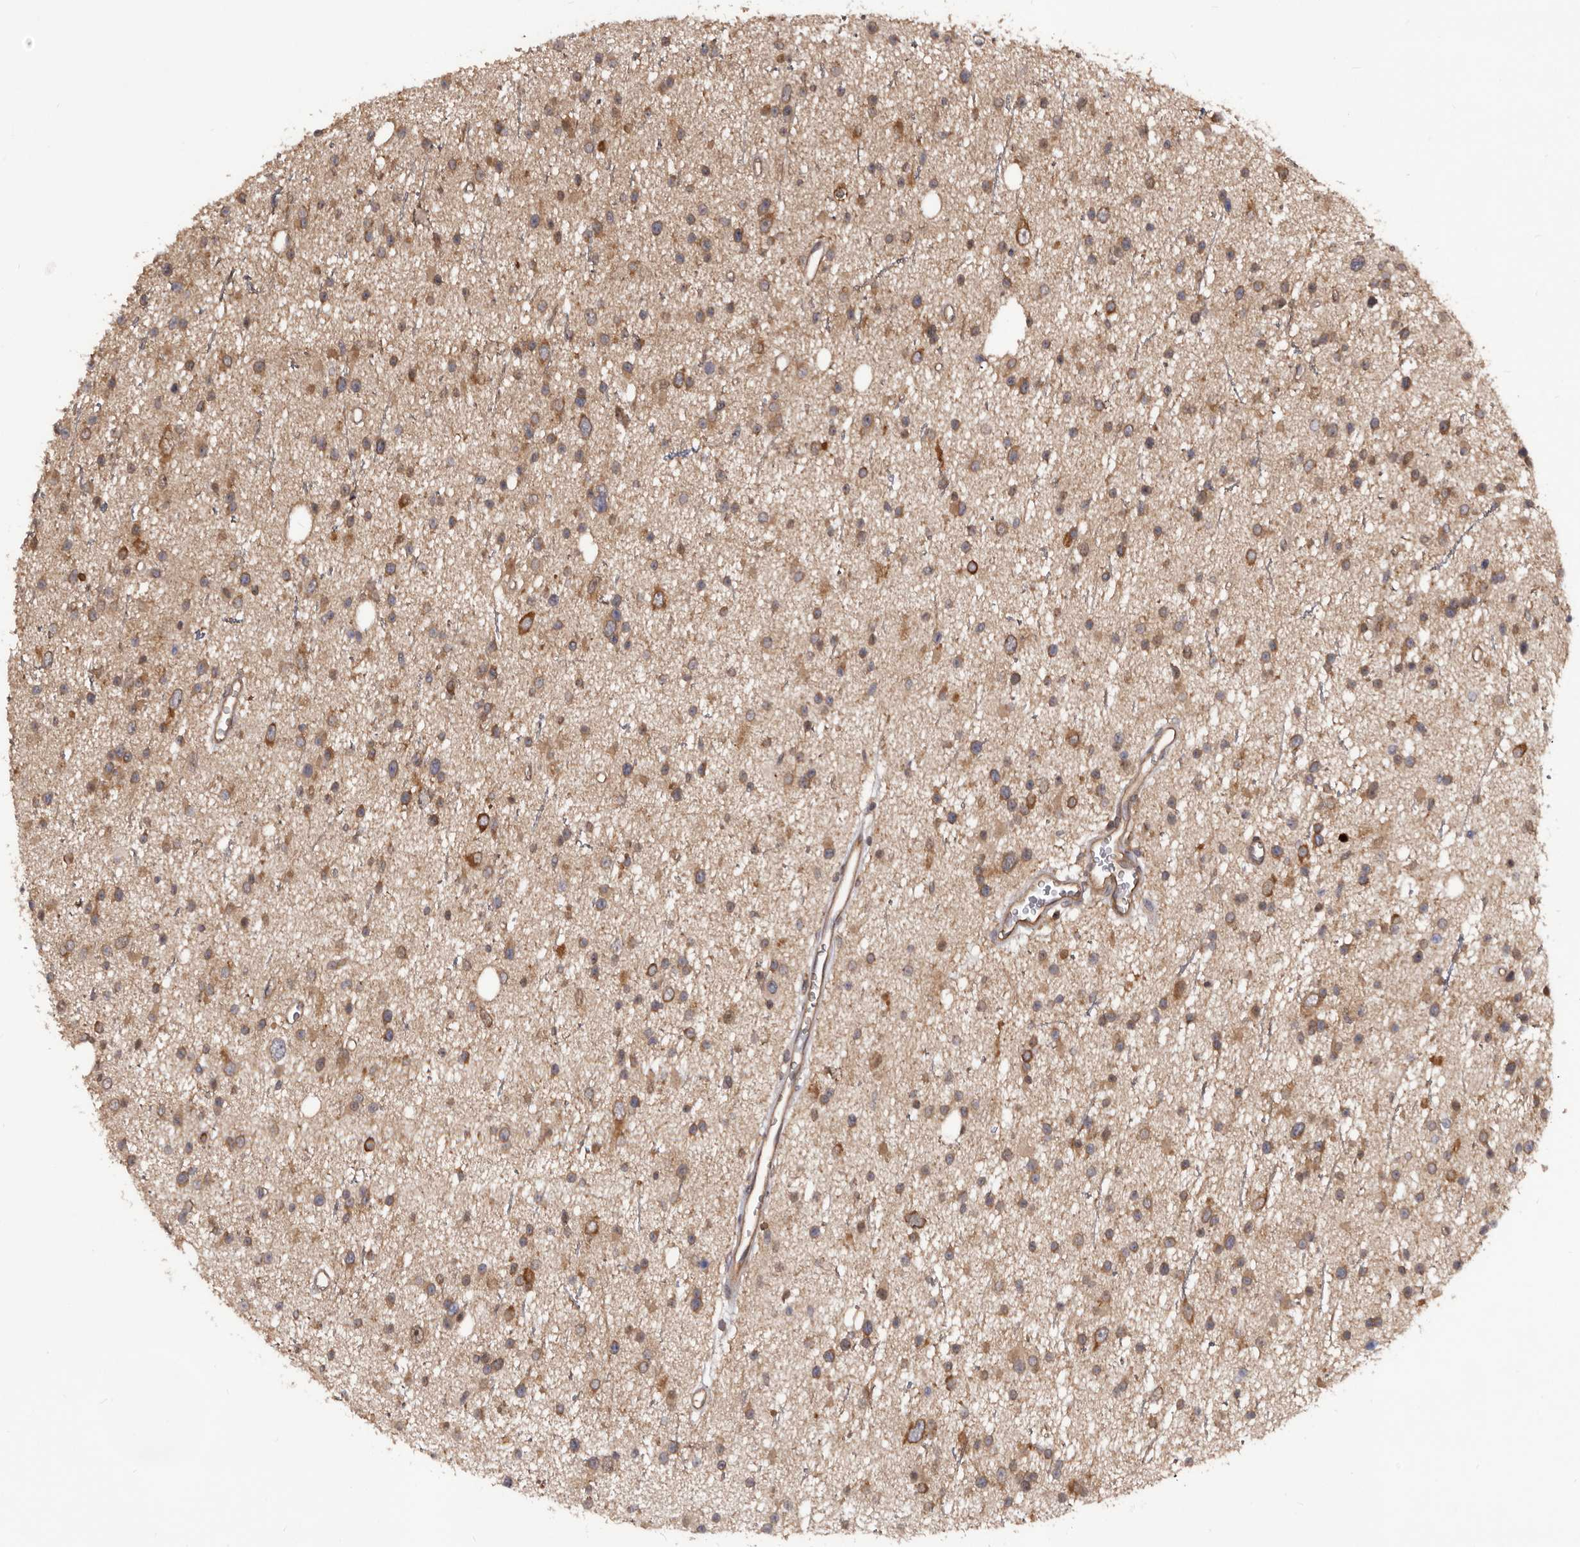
{"staining": {"intensity": "moderate", "quantity": ">75%", "location": "cytoplasmic/membranous"}, "tissue": "glioma", "cell_type": "Tumor cells", "image_type": "cancer", "snomed": [{"axis": "morphology", "description": "Glioma, malignant, Low grade"}, {"axis": "topography", "description": "Cerebral cortex"}], "caption": "Protein staining displays moderate cytoplasmic/membranous positivity in approximately >75% of tumor cells in glioma.", "gene": "HBS1L", "patient": {"sex": "female", "age": 39}}